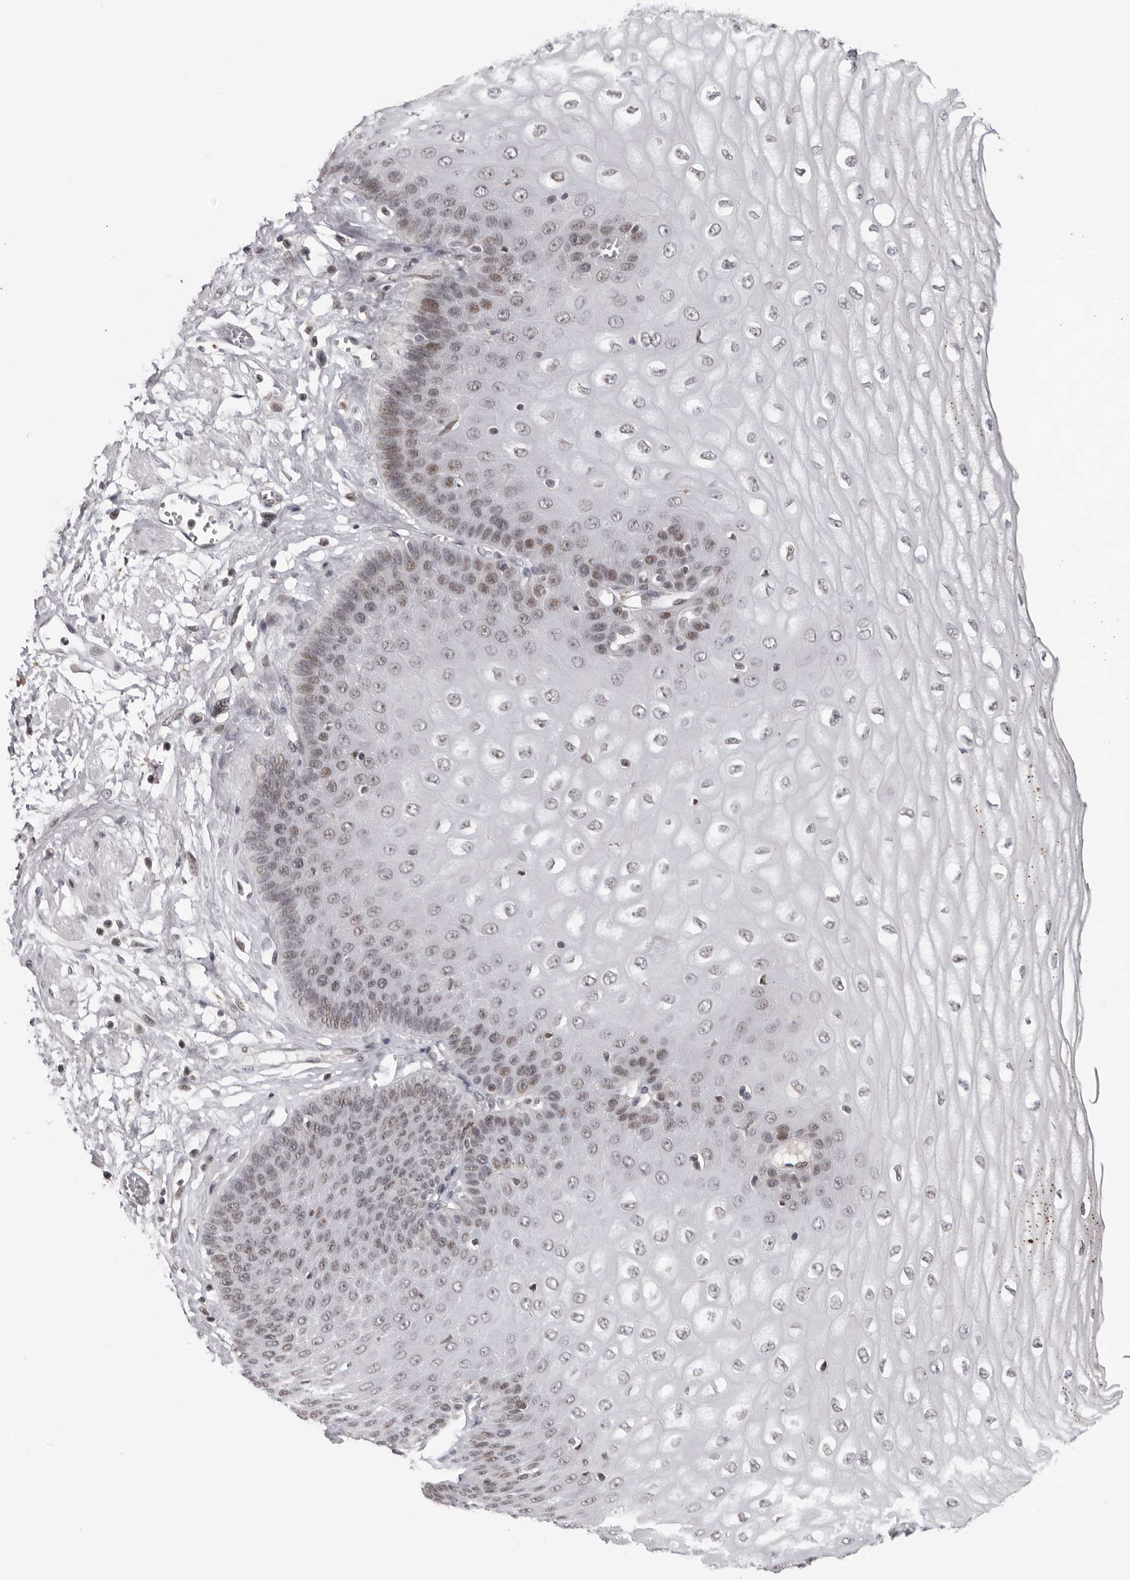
{"staining": {"intensity": "weak", "quantity": "<25%", "location": "nuclear"}, "tissue": "esophagus", "cell_type": "Squamous epithelial cells", "image_type": "normal", "snomed": [{"axis": "morphology", "description": "Normal tissue, NOS"}, {"axis": "topography", "description": "Esophagus"}], "caption": "Squamous epithelial cells show no significant expression in normal esophagus.", "gene": "KIF2B", "patient": {"sex": "male", "age": 60}}